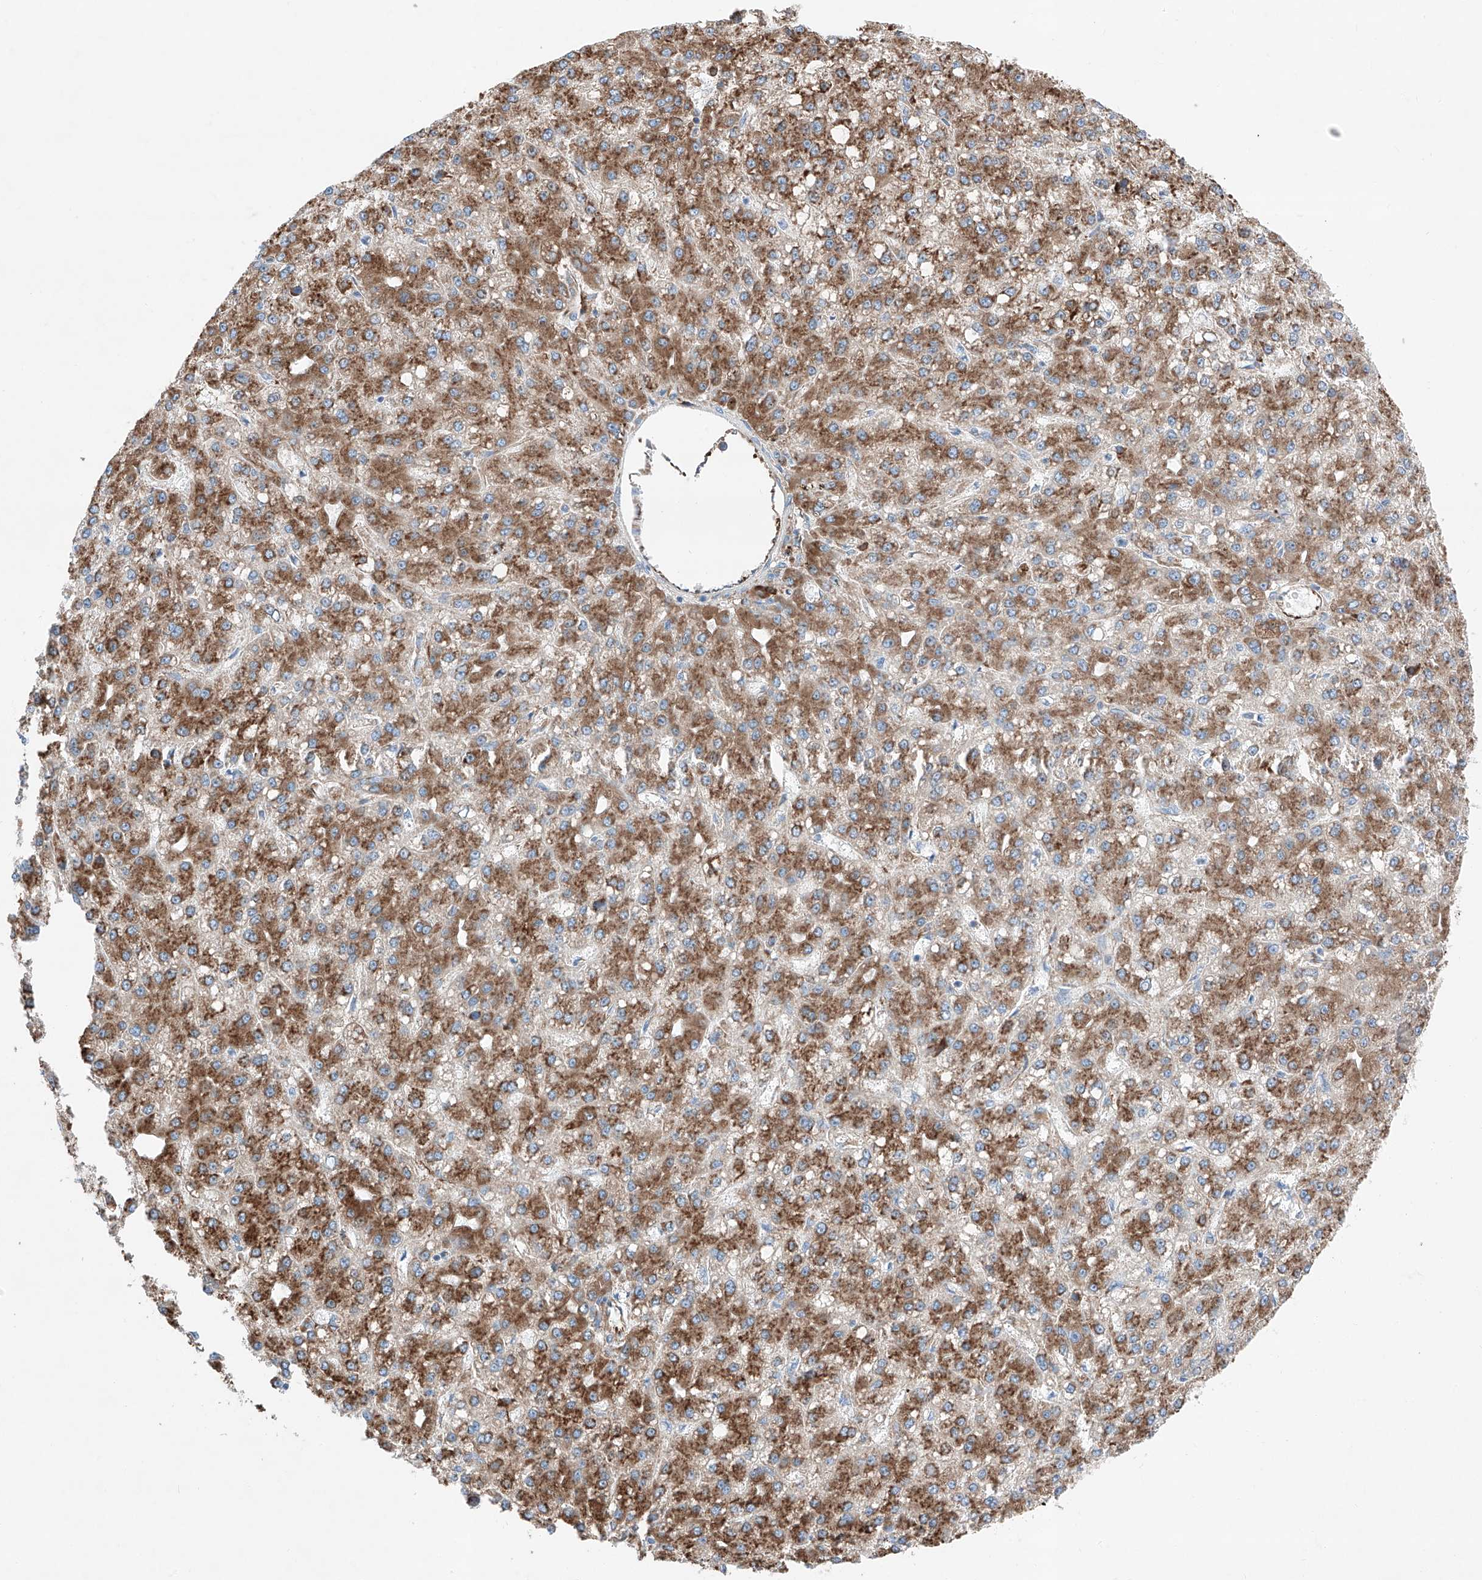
{"staining": {"intensity": "moderate", "quantity": ">75%", "location": "cytoplasmic/membranous"}, "tissue": "liver cancer", "cell_type": "Tumor cells", "image_type": "cancer", "snomed": [{"axis": "morphology", "description": "Carcinoma, Hepatocellular, NOS"}, {"axis": "topography", "description": "Liver"}], "caption": "High-magnification brightfield microscopy of liver cancer (hepatocellular carcinoma) stained with DAB (3,3'-diaminobenzidine) (brown) and counterstained with hematoxylin (blue). tumor cells exhibit moderate cytoplasmic/membranous expression is present in approximately>75% of cells.", "gene": "CRELD1", "patient": {"sex": "male", "age": 67}}